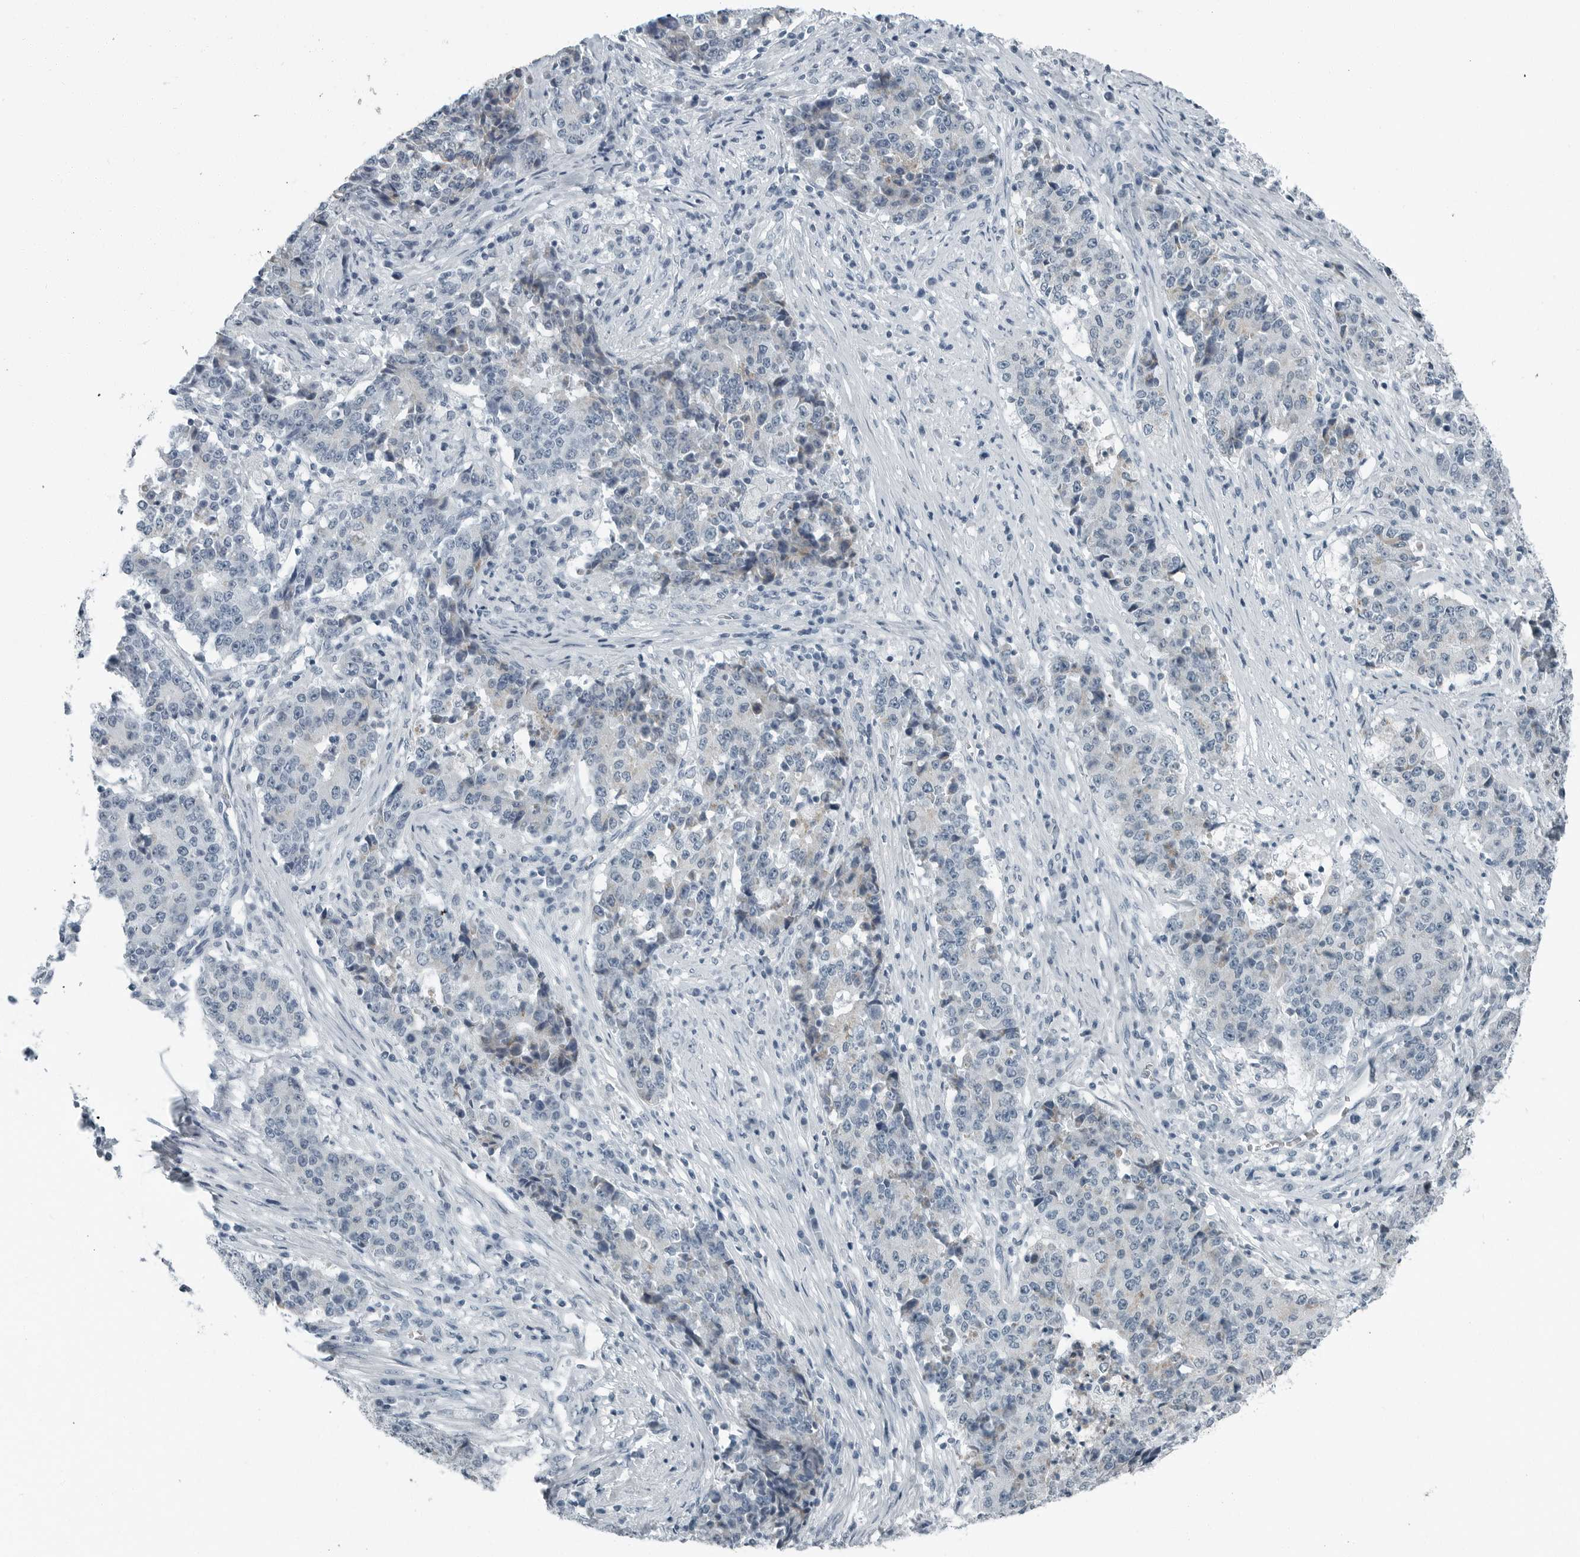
{"staining": {"intensity": "negative", "quantity": "none", "location": "none"}, "tissue": "stomach cancer", "cell_type": "Tumor cells", "image_type": "cancer", "snomed": [{"axis": "morphology", "description": "Adenocarcinoma, NOS"}, {"axis": "topography", "description": "Stomach"}], "caption": "This is an immunohistochemistry (IHC) histopathology image of human stomach cancer (adenocarcinoma). There is no expression in tumor cells.", "gene": "ZPBP2", "patient": {"sex": "male", "age": 59}}